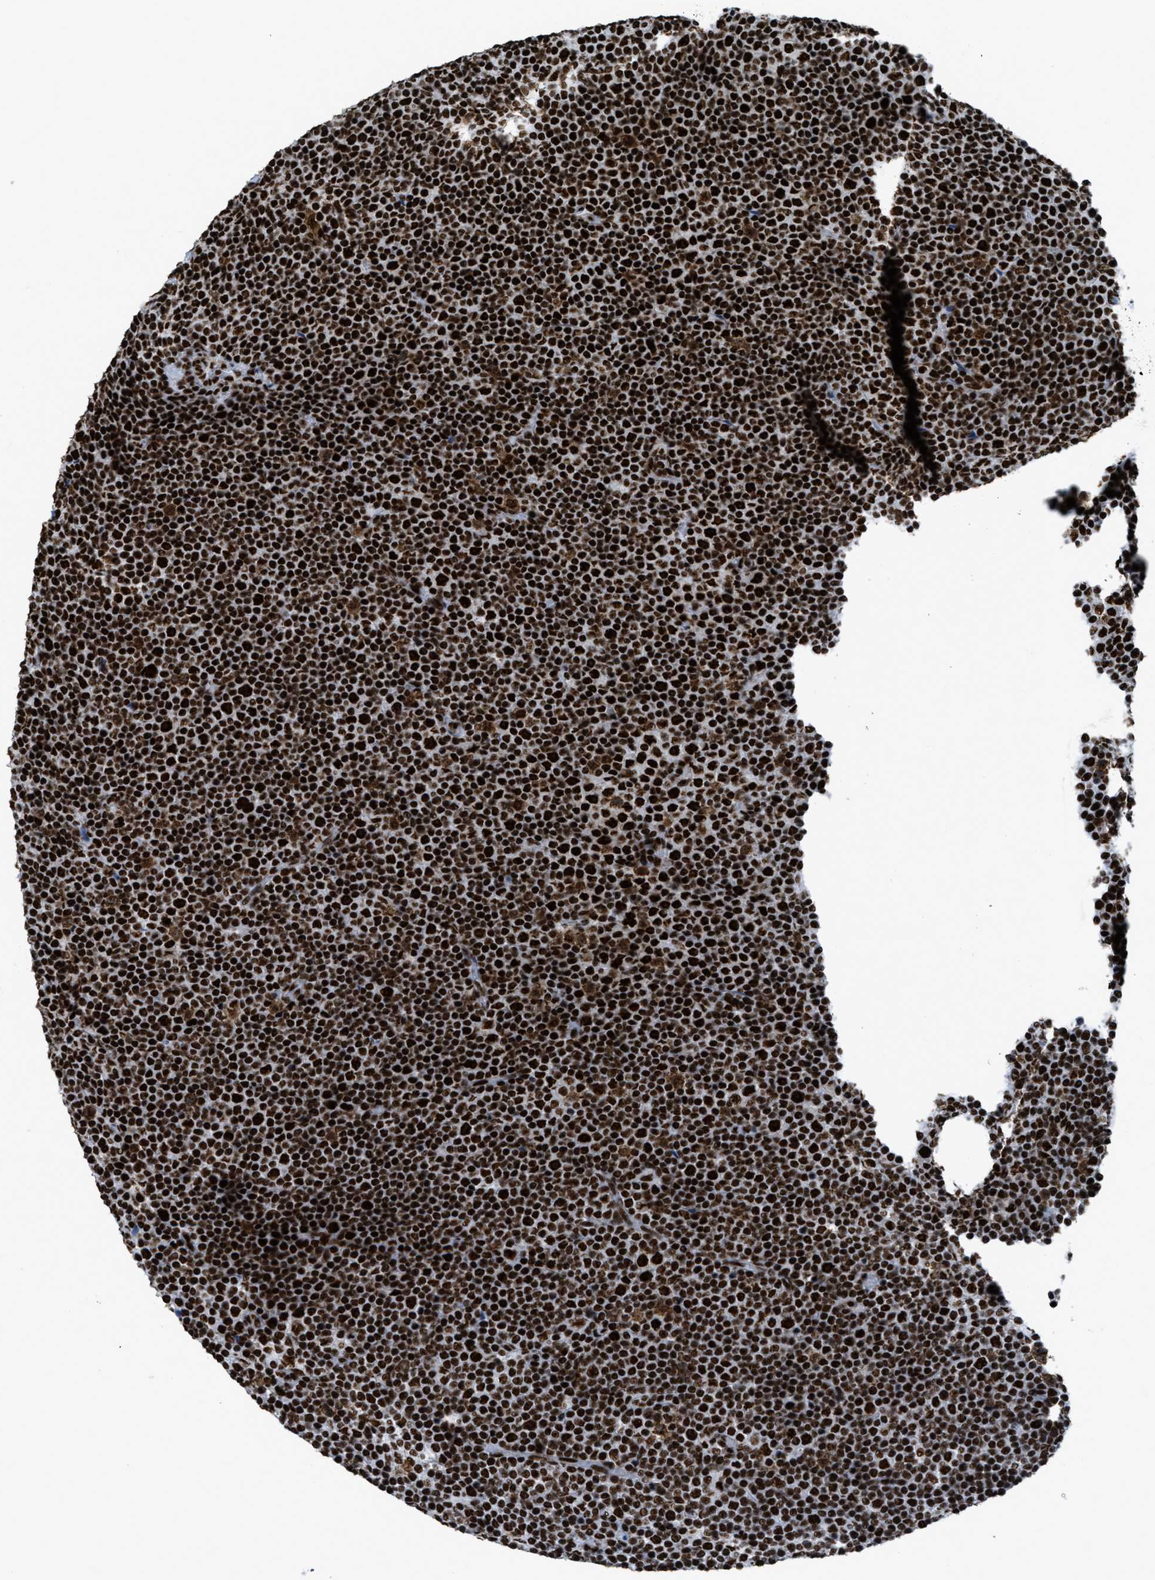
{"staining": {"intensity": "strong", "quantity": ">75%", "location": "nuclear"}, "tissue": "lymphoma", "cell_type": "Tumor cells", "image_type": "cancer", "snomed": [{"axis": "morphology", "description": "Malignant lymphoma, non-Hodgkin's type, Low grade"}, {"axis": "topography", "description": "Lymph node"}], "caption": "Lymphoma was stained to show a protein in brown. There is high levels of strong nuclear staining in approximately >75% of tumor cells.", "gene": "ZNF207", "patient": {"sex": "female", "age": 67}}